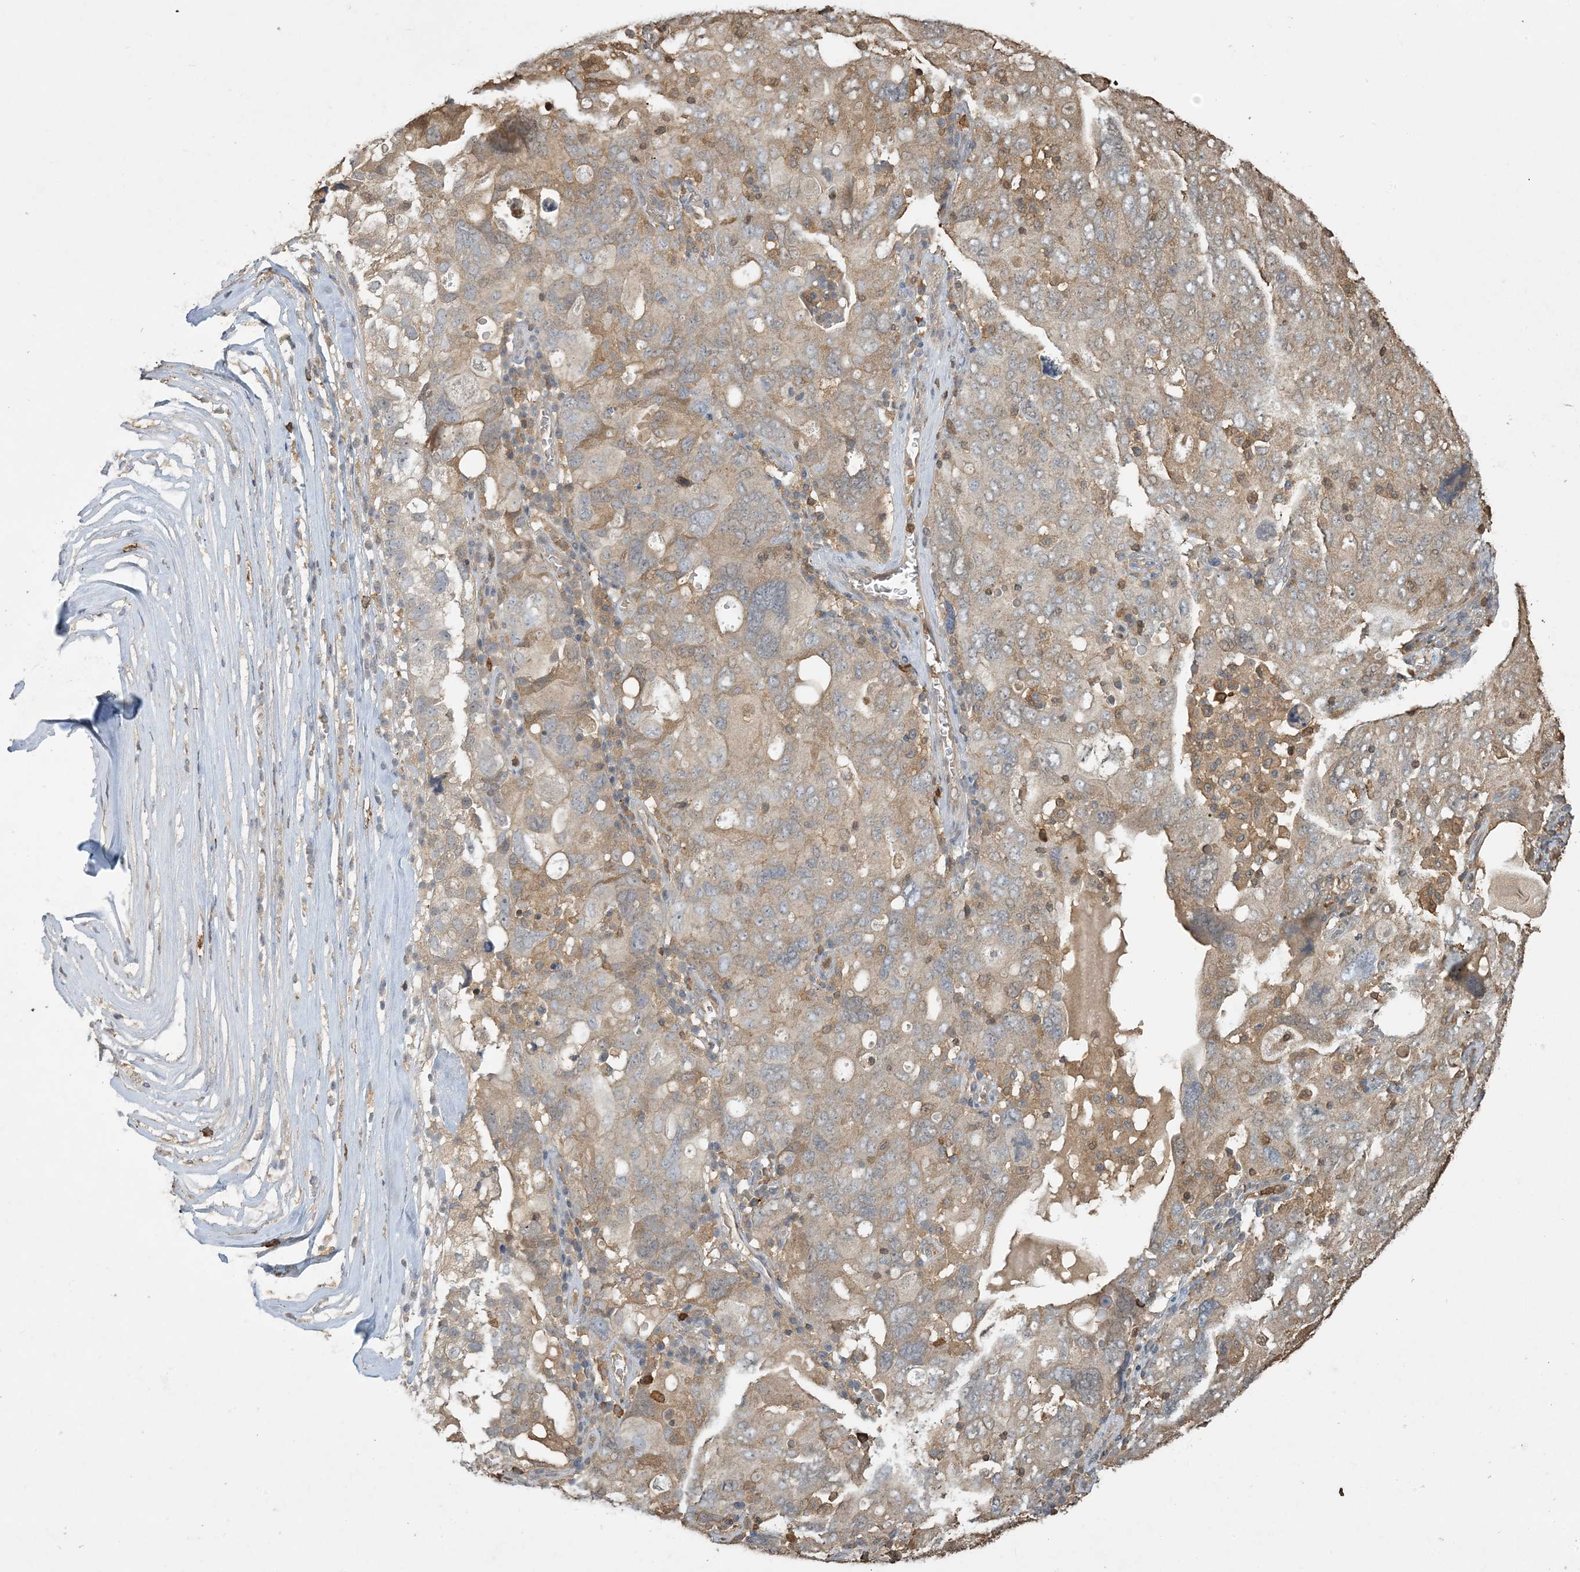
{"staining": {"intensity": "weak", "quantity": "25%-75%", "location": "cytoplasmic/membranous"}, "tissue": "ovarian cancer", "cell_type": "Tumor cells", "image_type": "cancer", "snomed": [{"axis": "morphology", "description": "Carcinoma, endometroid"}, {"axis": "topography", "description": "Ovary"}], "caption": "This image displays immunohistochemistry (IHC) staining of human ovarian endometroid carcinoma, with low weak cytoplasmic/membranous positivity in about 25%-75% of tumor cells.", "gene": "TMSB4X", "patient": {"sex": "female", "age": 62}}